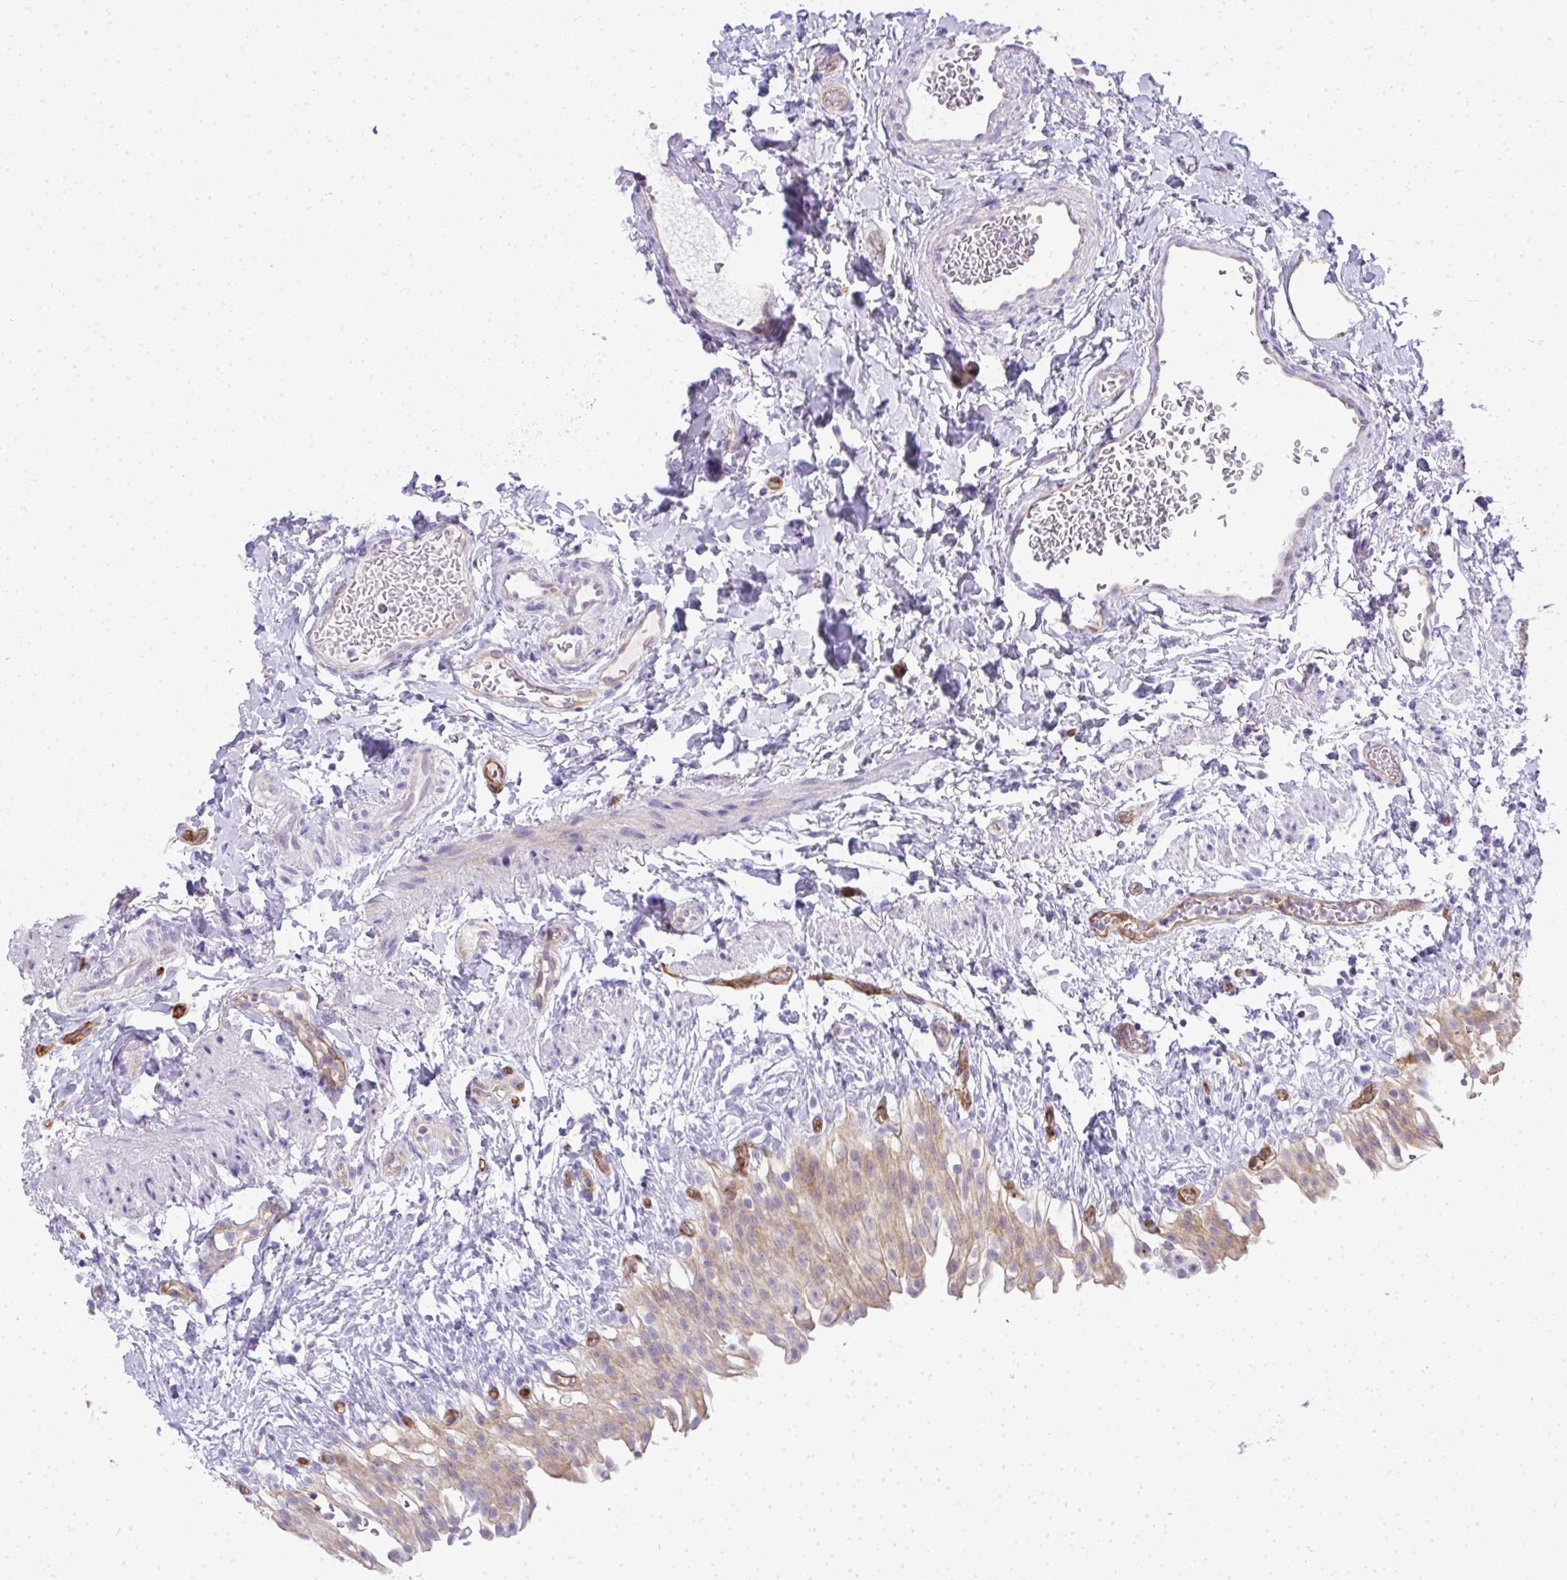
{"staining": {"intensity": "moderate", "quantity": "25%-75%", "location": "cytoplasmic/membranous"}, "tissue": "urinary bladder", "cell_type": "Urothelial cells", "image_type": "normal", "snomed": [{"axis": "morphology", "description": "Normal tissue, NOS"}, {"axis": "topography", "description": "Urinary bladder"}, {"axis": "topography", "description": "Peripheral nerve tissue"}], "caption": "This image exhibits unremarkable urinary bladder stained with immunohistochemistry to label a protein in brown. The cytoplasmic/membranous of urothelial cells show moderate positivity for the protein. Nuclei are counter-stained blue.", "gene": "LIPE", "patient": {"sex": "female", "age": 60}}